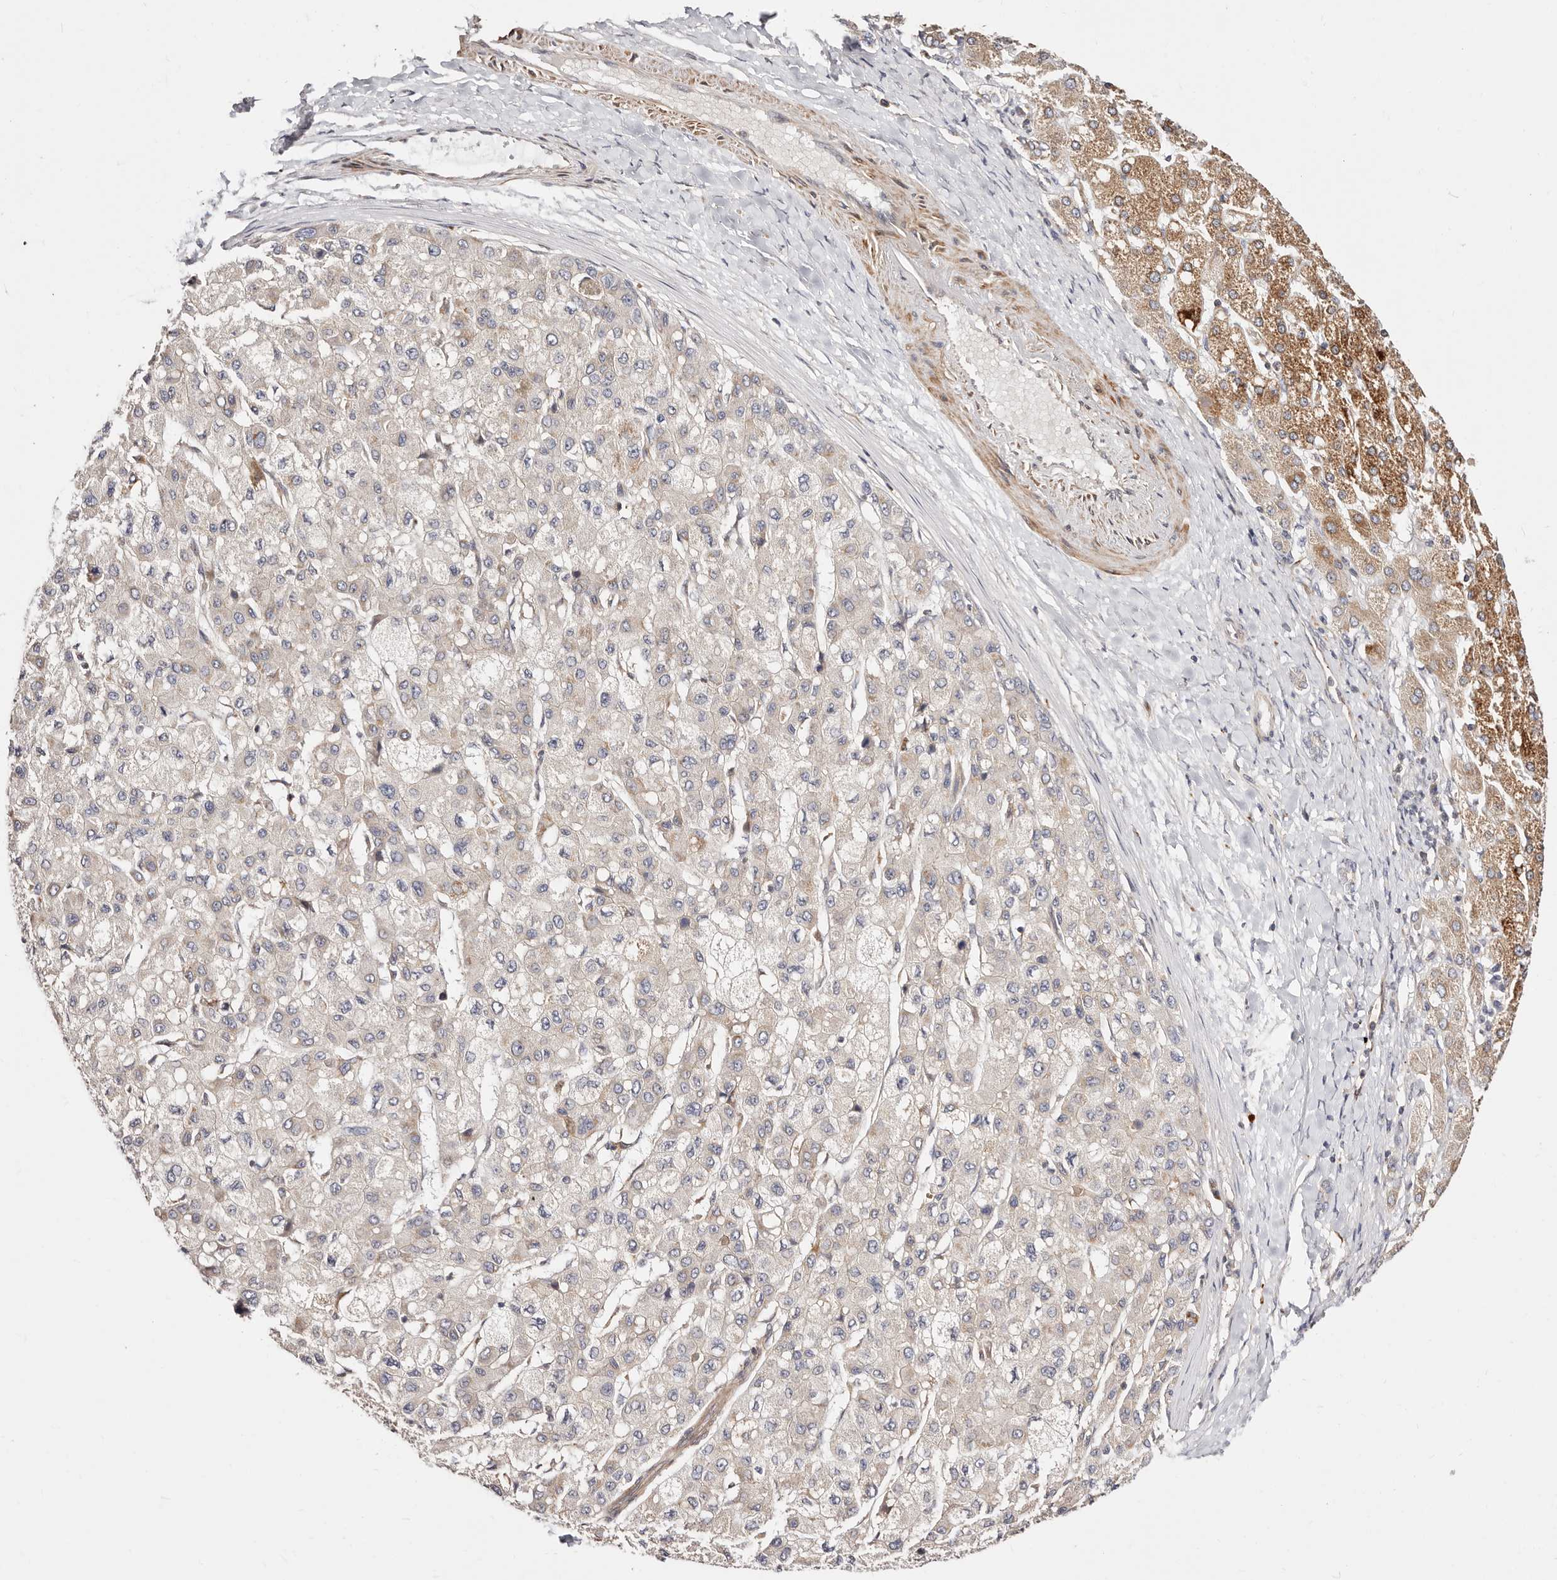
{"staining": {"intensity": "weak", "quantity": ">75%", "location": "cytoplasmic/membranous"}, "tissue": "liver cancer", "cell_type": "Tumor cells", "image_type": "cancer", "snomed": [{"axis": "morphology", "description": "Carcinoma, Hepatocellular, NOS"}, {"axis": "topography", "description": "Liver"}], "caption": "Immunohistochemistry (IHC) micrograph of neoplastic tissue: human liver cancer (hepatocellular carcinoma) stained using immunohistochemistry demonstrates low levels of weak protein expression localized specifically in the cytoplasmic/membranous of tumor cells, appearing as a cytoplasmic/membranous brown color.", "gene": "MAPK1", "patient": {"sex": "male", "age": 80}}